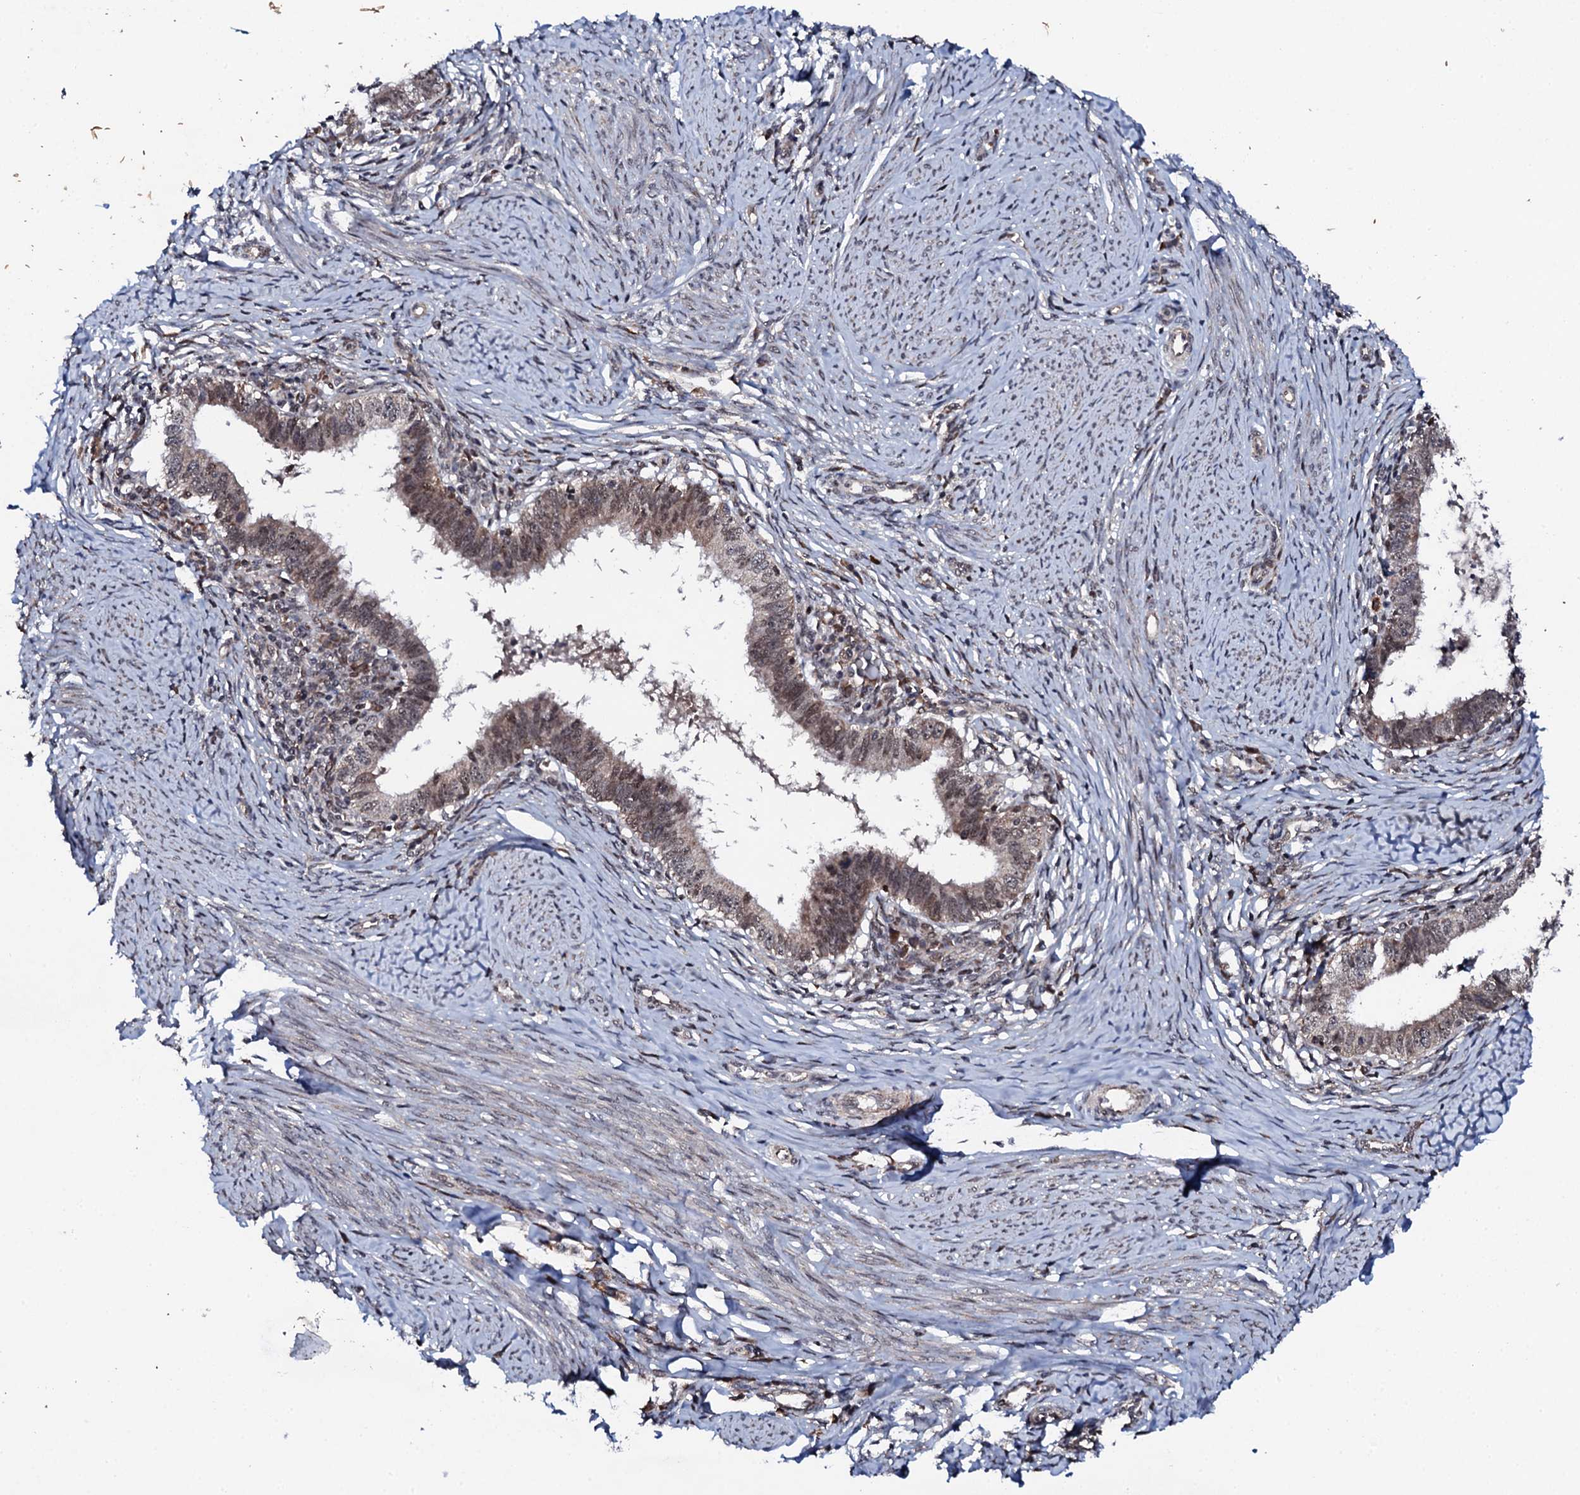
{"staining": {"intensity": "weak", "quantity": "25%-75%", "location": "nuclear"}, "tissue": "cervical cancer", "cell_type": "Tumor cells", "image_type": "cancer", "snomed": [{"axis": "morphology", "description": "Adenocarcinoma, NOS"}, {"axis": "topography", "description": "Cervix"}], "caption": "High-power microscopy captured an IHC photomicrograph of cervical adenocarcinoma, revealing weak nuclear positivity in about 25%-75% of tumor cells.", "gene": "FAM111A", "patient": {"sex": "female", "age": 36}}